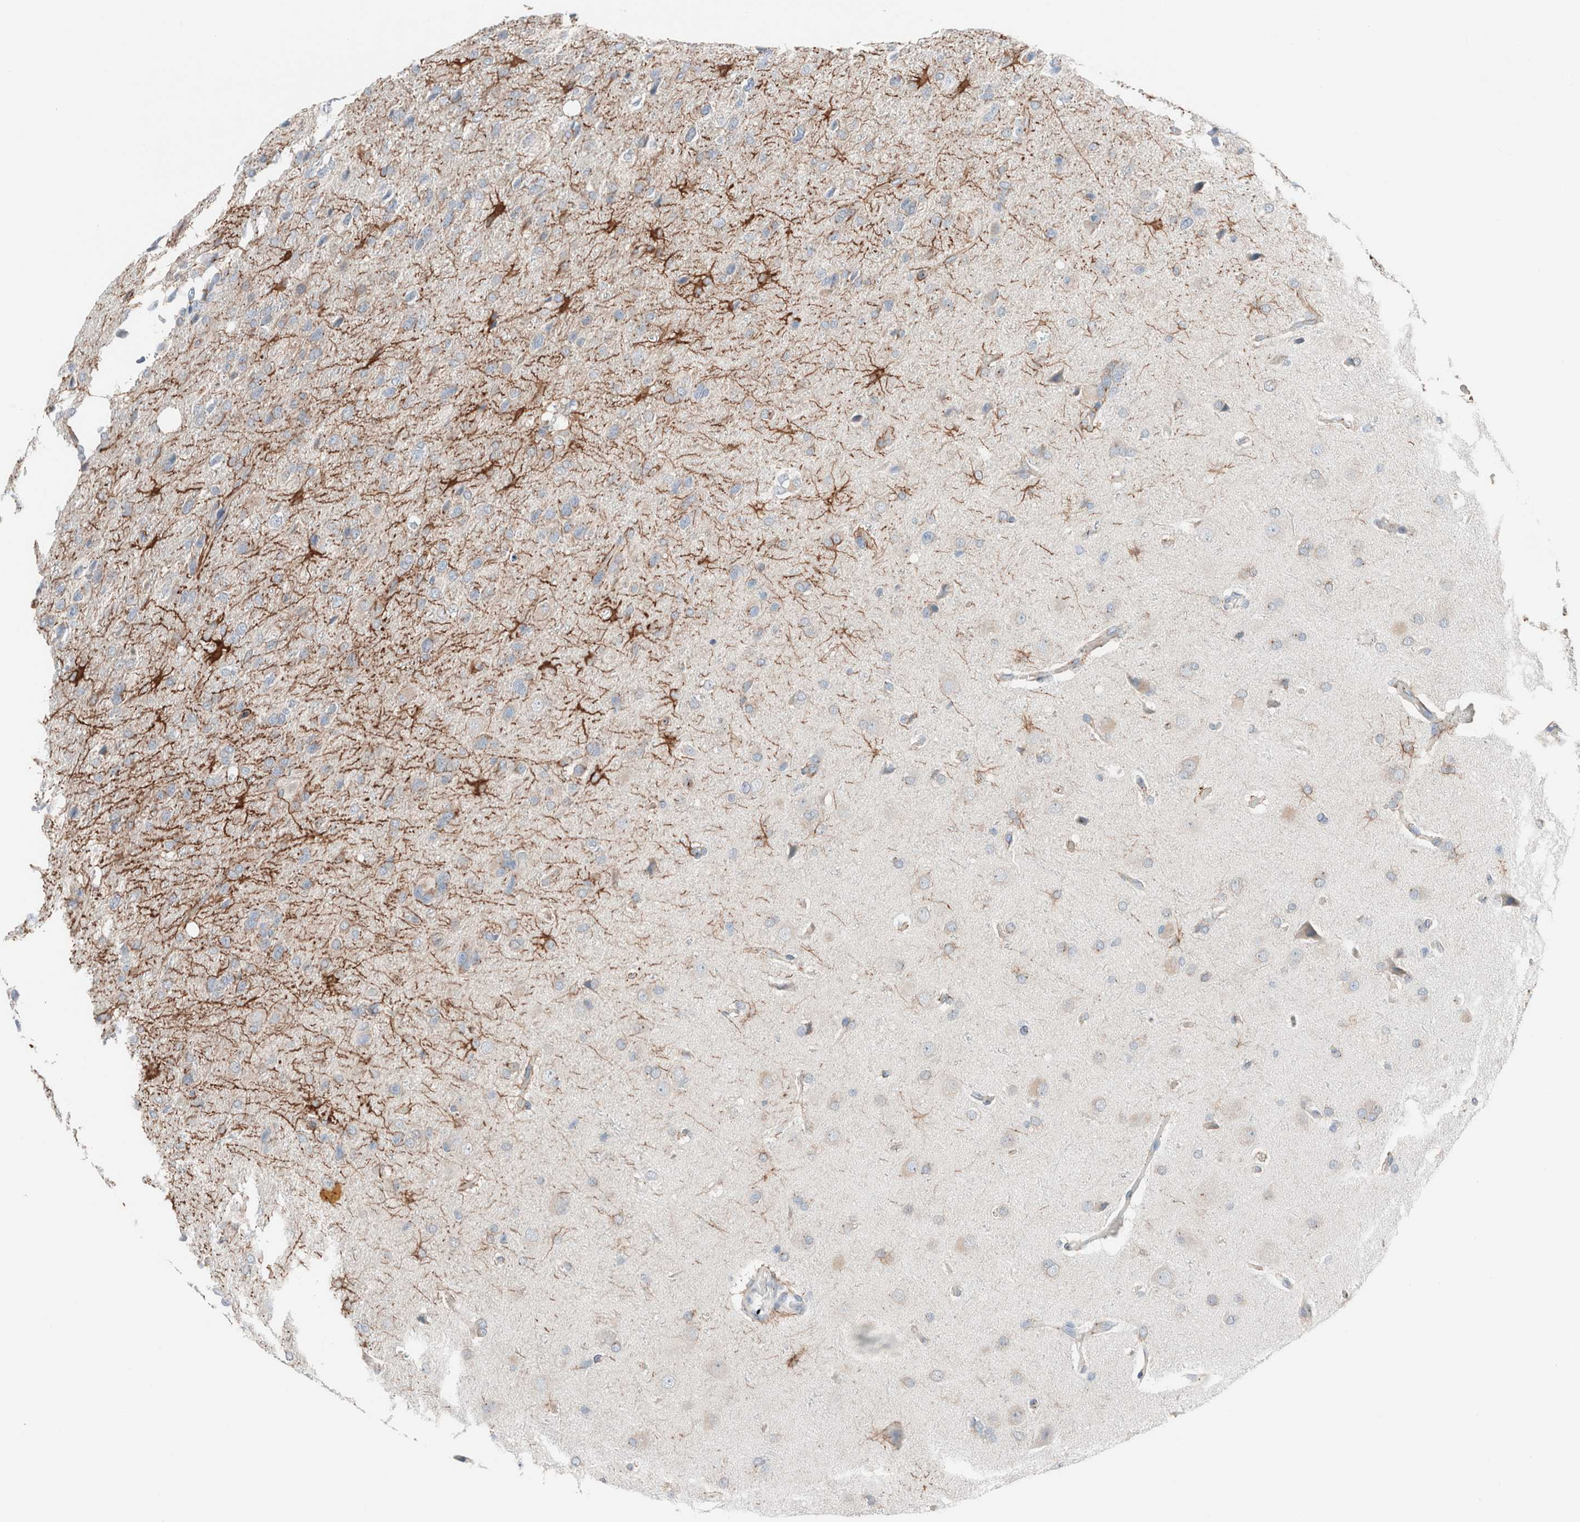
{"staining": {"intensity": "negative", "quantity": "none", "location": "none"}, "tissue": "glioma", "cell_type": "Tumor cells", "image_type": "cancer", "snomed": [{"axis": "morphology", "description": "Glioma, malignant, High grade"}, {"axis": "topography", "description": "Brain"}], "caption": "Tumor cells show no significant positivity in glioma. (Stains: DAB IHC with hematoxylin counter stain, Microscopy: brightfield microscopy at high magnification).", "gene": "CASC3", "patient": {"sex": "female", "age": 58}}